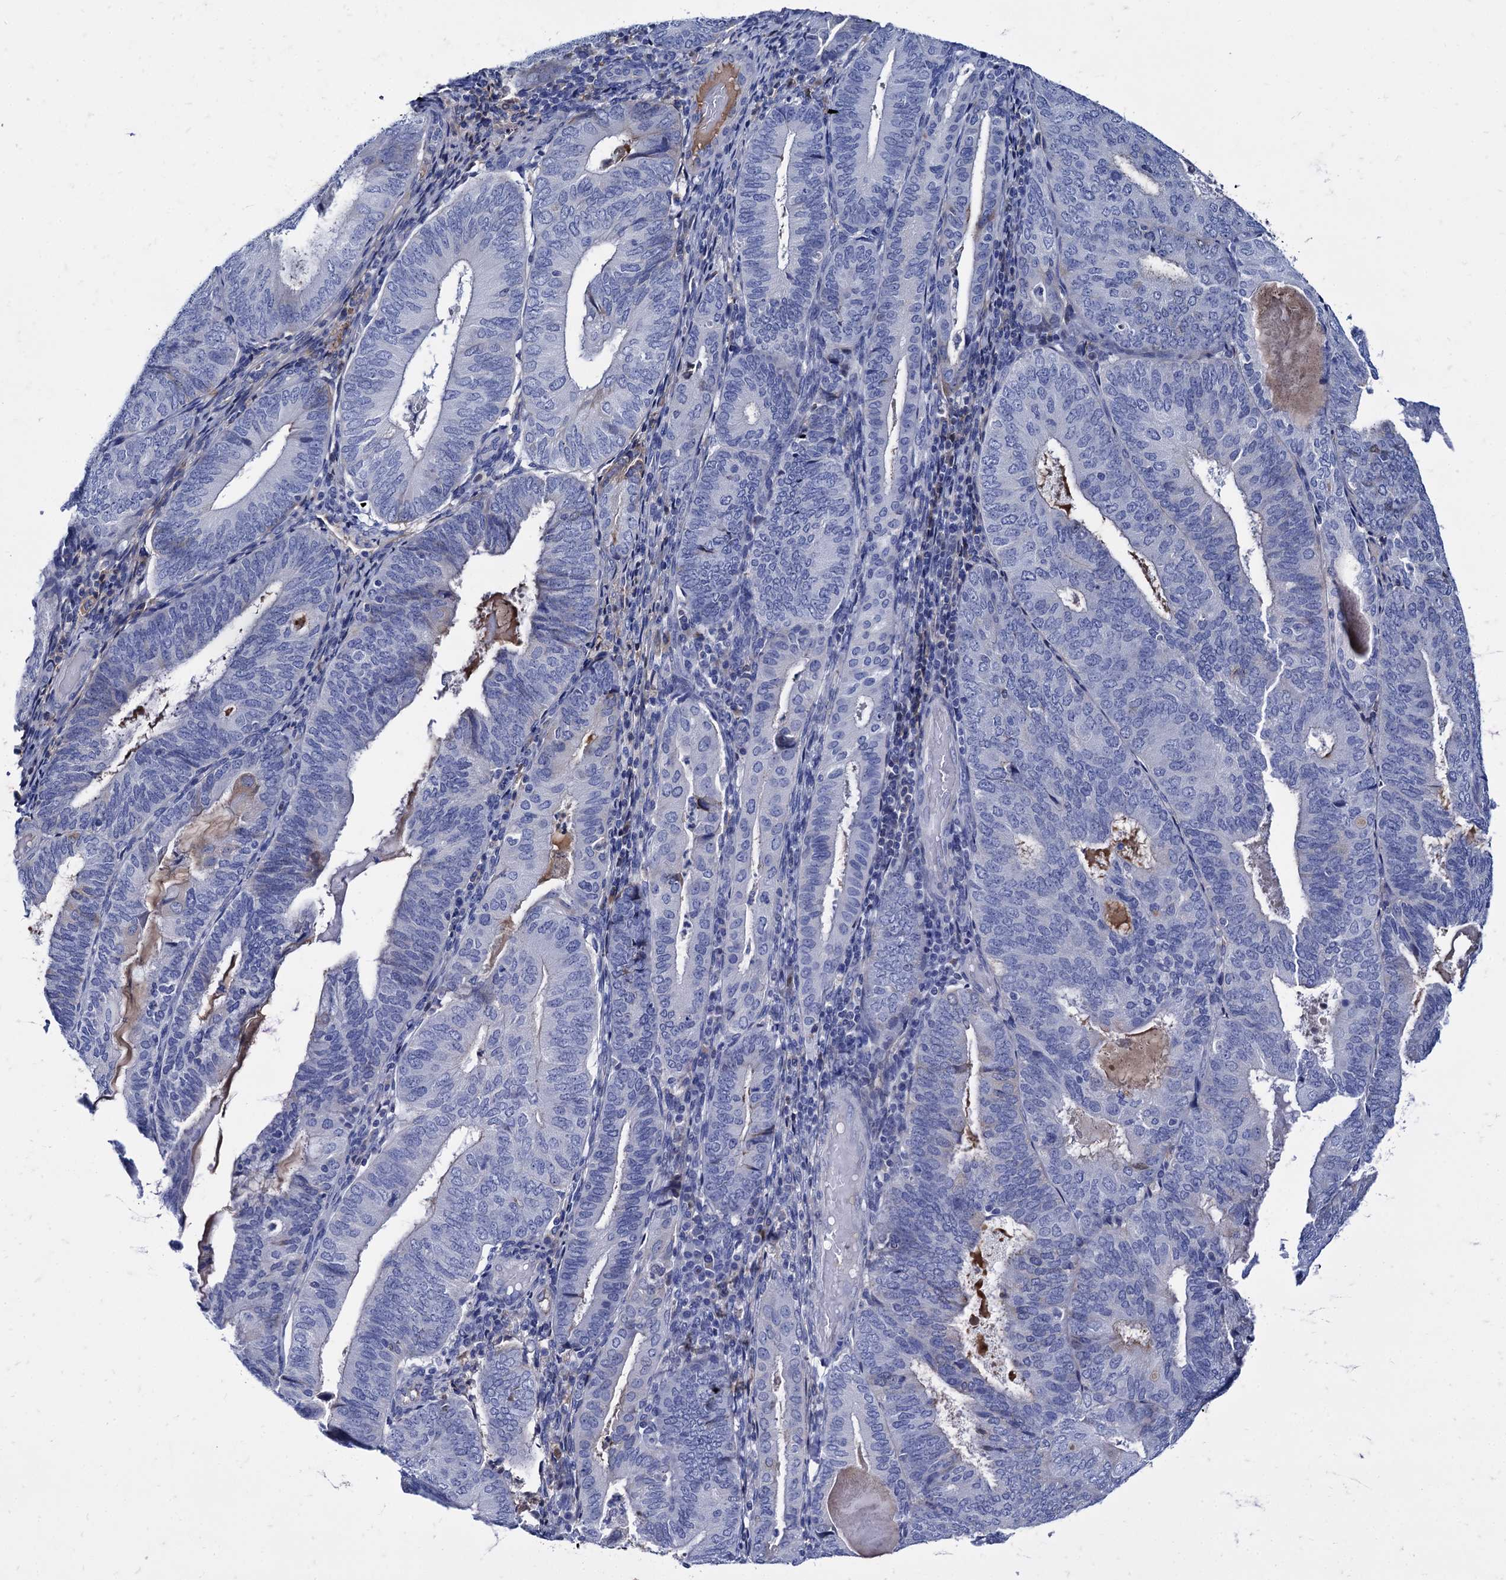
{"staining": {"intensity": "negative", "quantity": "none", "location": "none"}, "tissue": "endometrial cancer", "cell_type": "Tumor cells", "image_type": "cancer", "snomed": [{"axis": "morphology", "description": "Adenocarcinoma, NOS"}, {"axis": "topography", "description": "Endometrium"}], "caption": "This is an immunohistochemistry image of human adenocarcinoma (endometrial). There is no expression in tumor cells.", "gene": "TMEM72", "patient": {"sex": "female", "age": 81}}